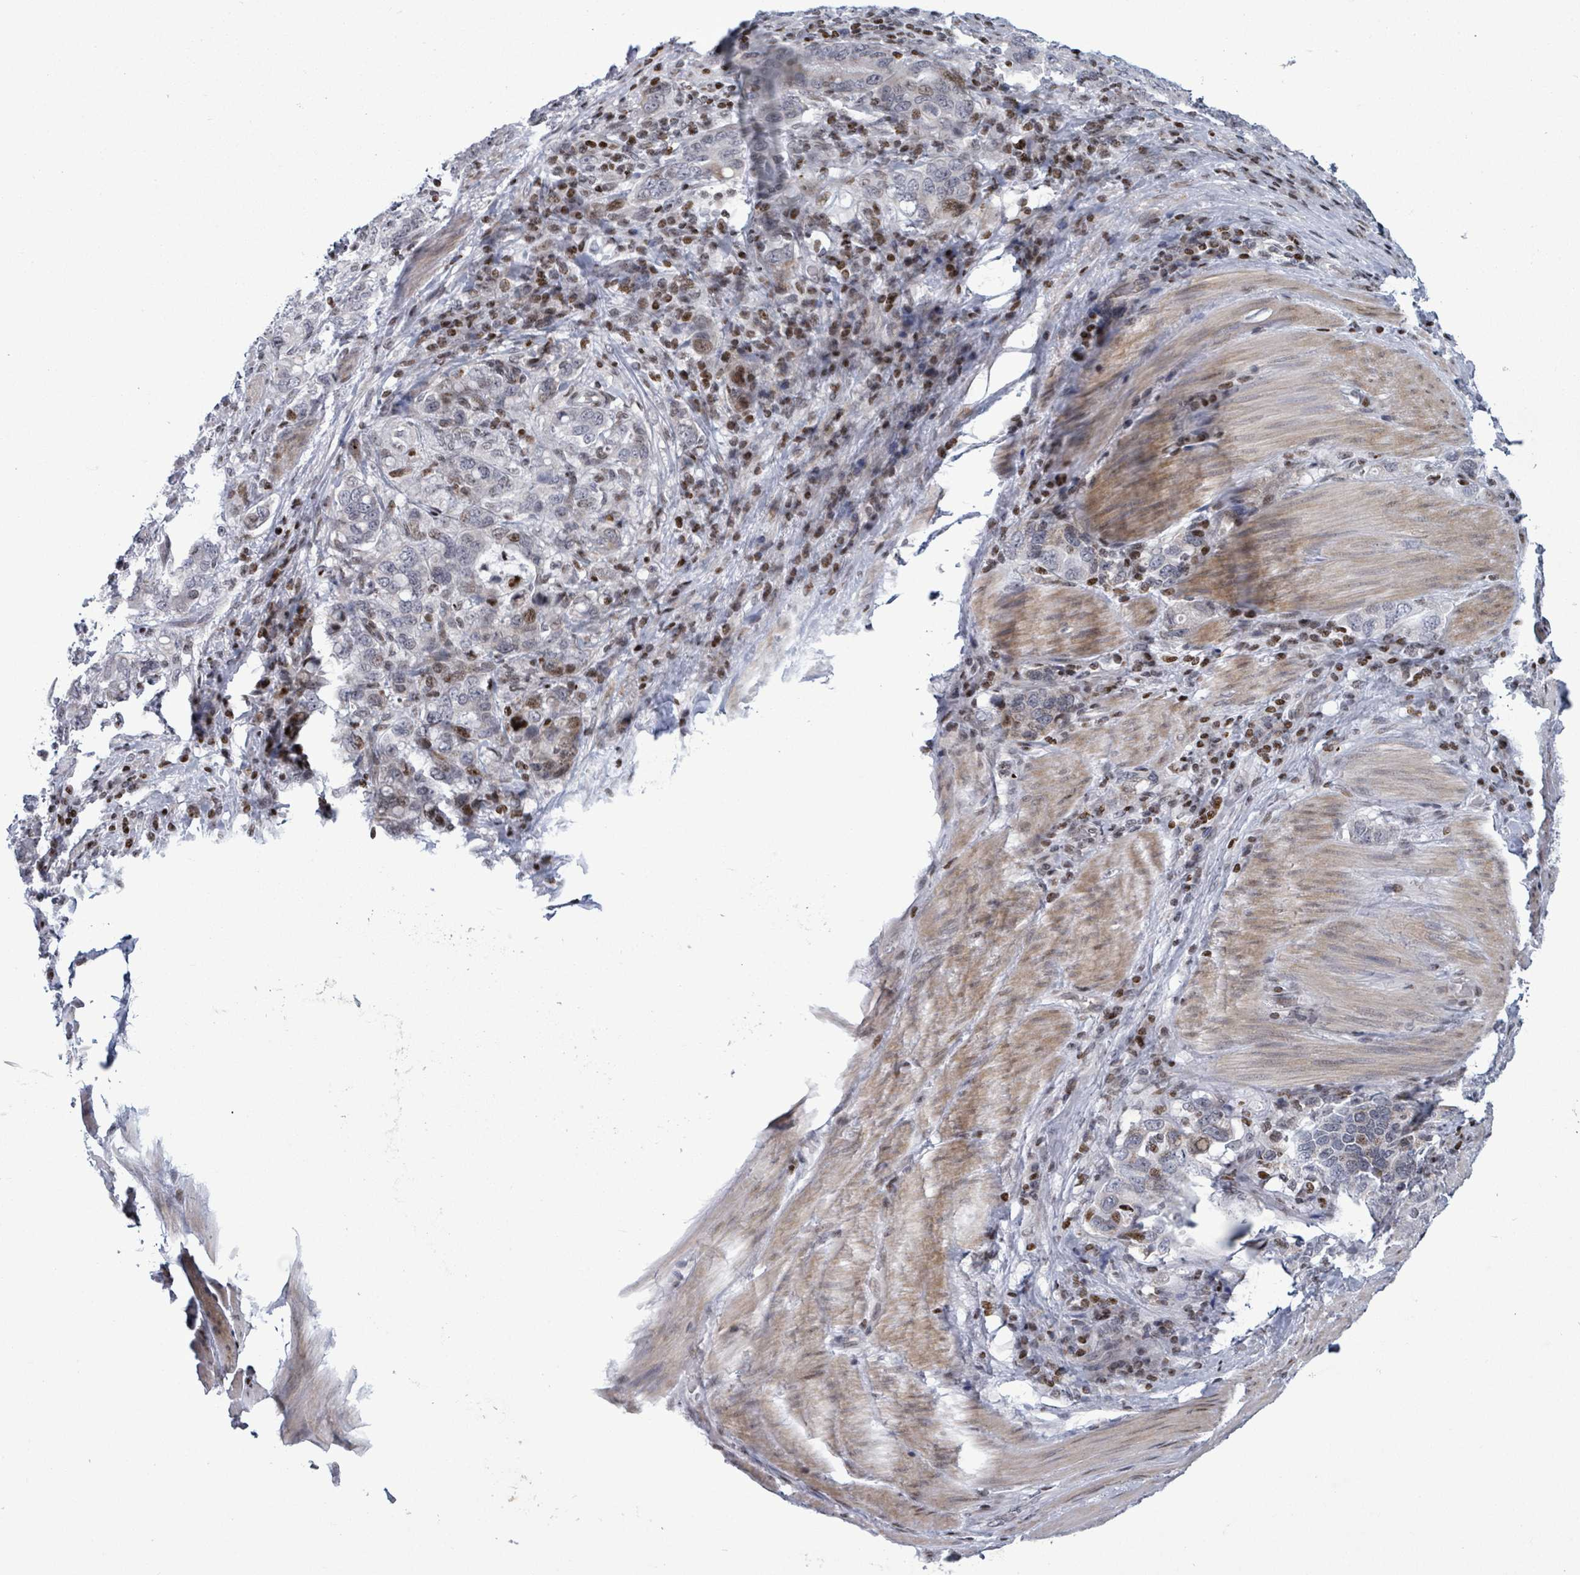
{"staining": {"intensity": "moderate", "quantity": "<25%", "location": "nuclear"}, "tissue": "stomach cancer", "cell_type": "Tumor cells", "image_type": "cancer", "snomed": [{"axis": "morphology", "description": "Adenocarcinoma, NOS"}, {"axis": "topography", "description": "Stomach, upper"}, {"axis": "topography", "description": "Stomach"}], "caption": "A high-resolution histopathology image shows immunohistochemistry (IHC) staining of stomach cancer, which shows moderate nuclear positivity in approximately <25% of tumor cells.", "gene": "FNDC4", "patient": {"sex": "male", "age": 62}}